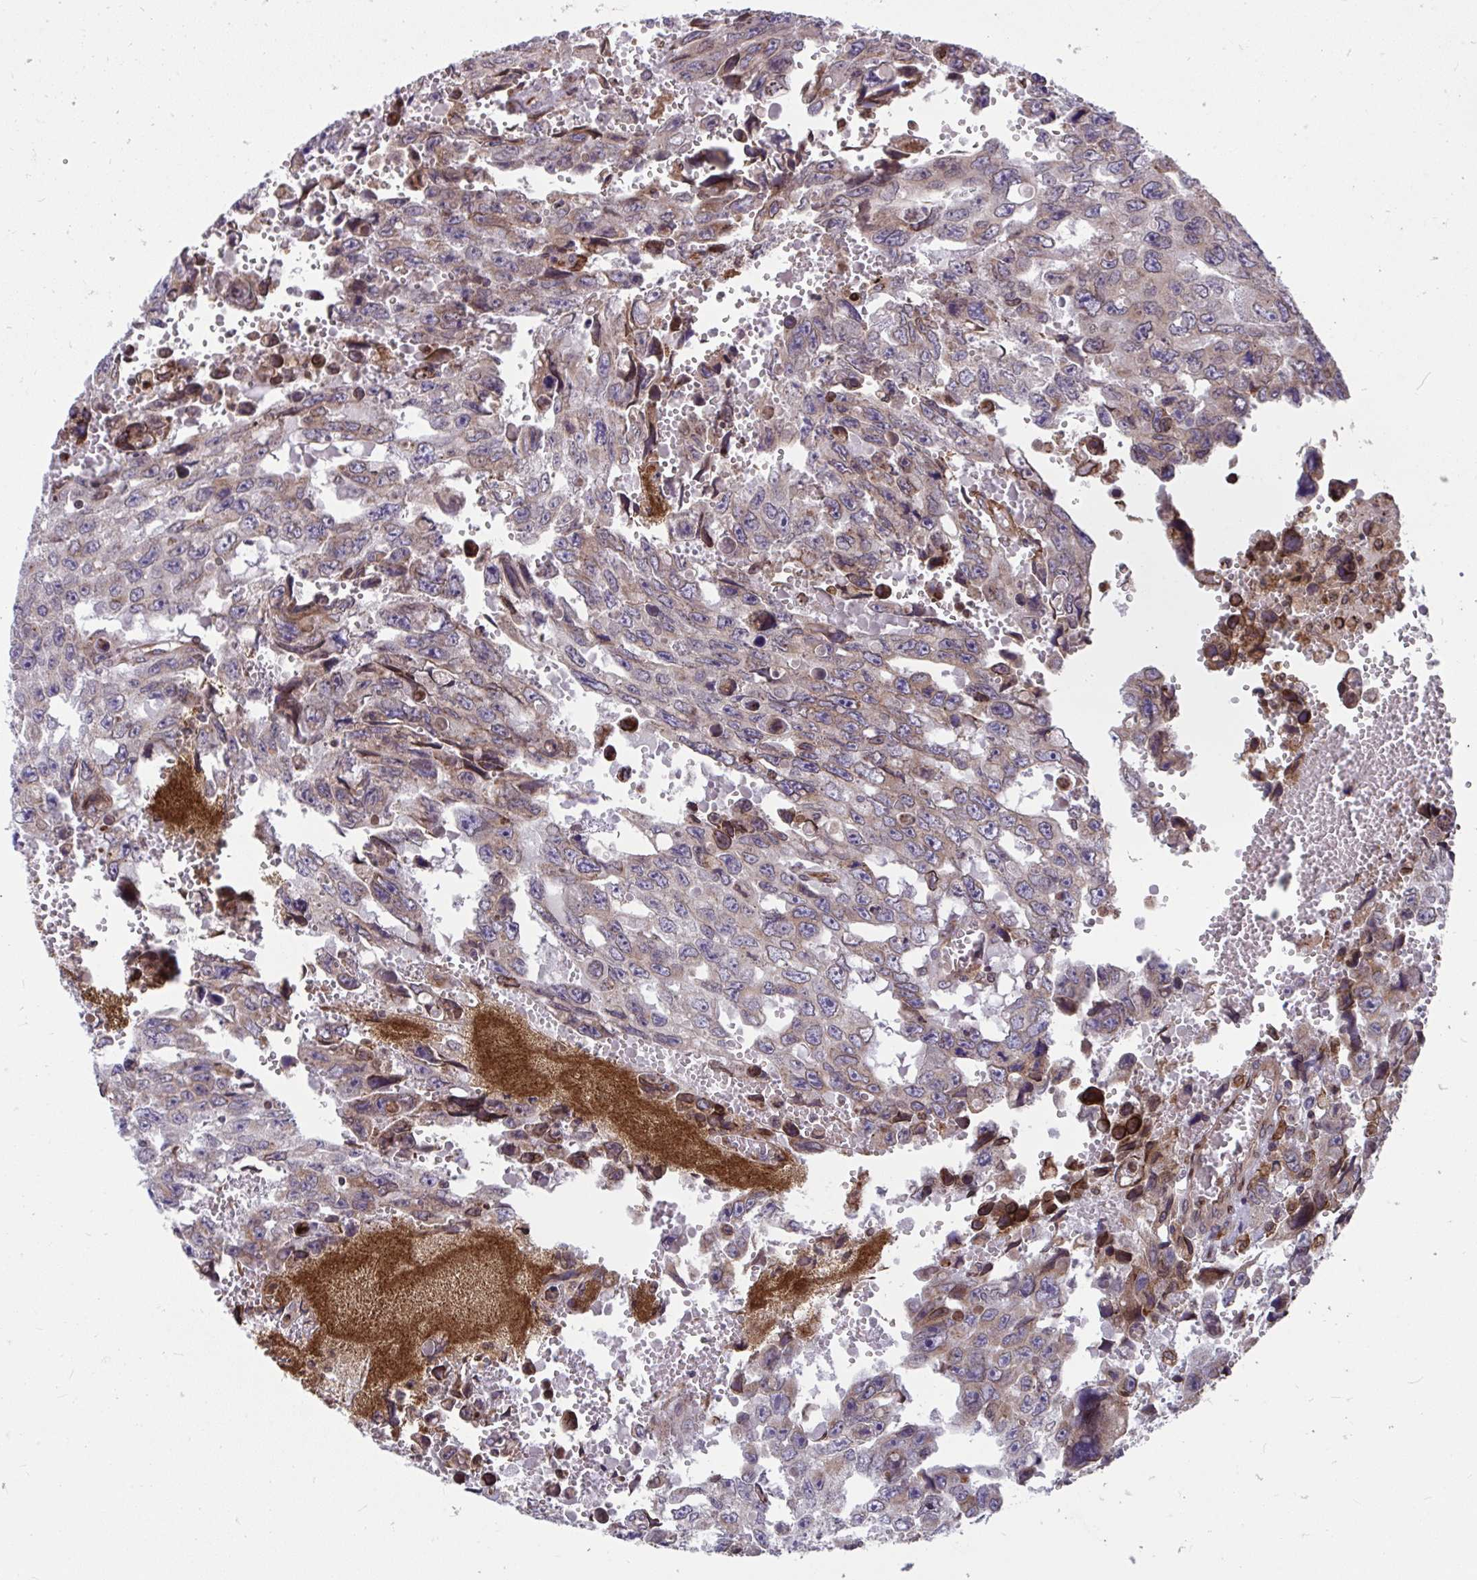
{"staining": {"intensity": "weak", "quantity": "<25%", "location": "cytoplasmic/membranous"}, "tissue": "testis cancer", "cell_type": "Tumor cells", "image_type": "cancer", "snomed": [{"axis": "morphology", "description": "Seminoma, NOS"}, {"axis": "topography", "description": "Testis"}], "caption": "An image of human seminoma (testis) is negative for staining in tumor cells.", "gene": "STIM2", "patient": {"sex": "male", "age": 26}}